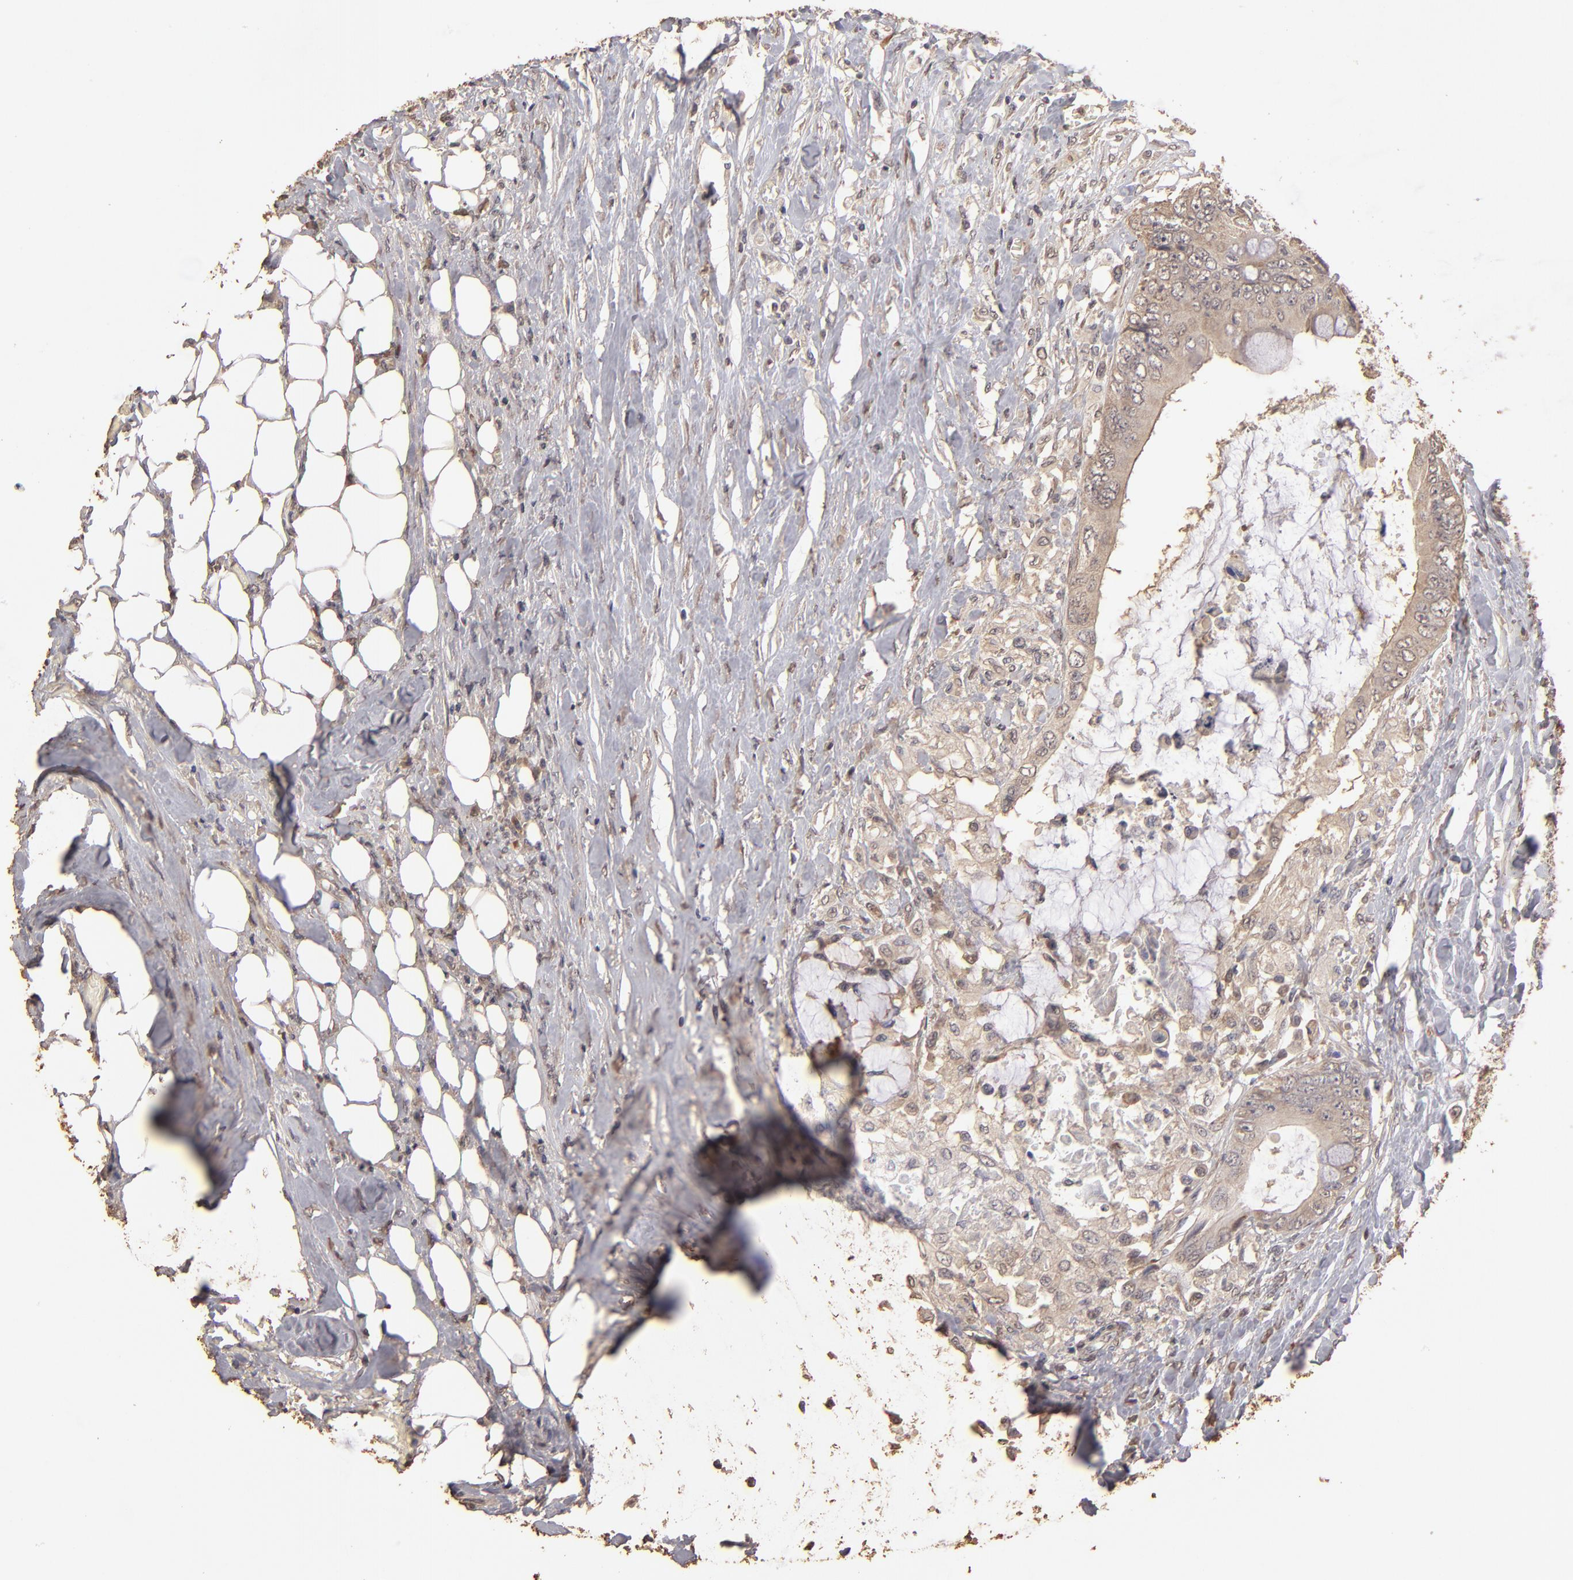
{"staining": {"intensity": "moderate", "quantity": "25%-75%", "location": "cytoplasmic/membranous"}, "tissue": "colorectal cancer", "cell_type": "Tumor cells", "image_type": "cancer", "snomed": [{"axis": "morphology", "description": "Normal tissue, NOS"}, {"axis": "morphology", "description": "Adenocarcinoma, NOS"}, {"axis": "topography", "description": "Rectum"}, {"axis": "topography", "description": "Peripheral nerve tissue"}], "caption": "Immunohistochemistry micrograph of neoplastic tissue: human colorectal cancer (adenocarcinoma) stained using IHC demonstrates medium levels of moderate protein expression localized specifically in the cytoplasmic/membranous of tumor cells, appearing as a cytoplasmic/membranous brown color.", "gene": "OPHN1", "patient": {"sex": "female", "age": 77}}